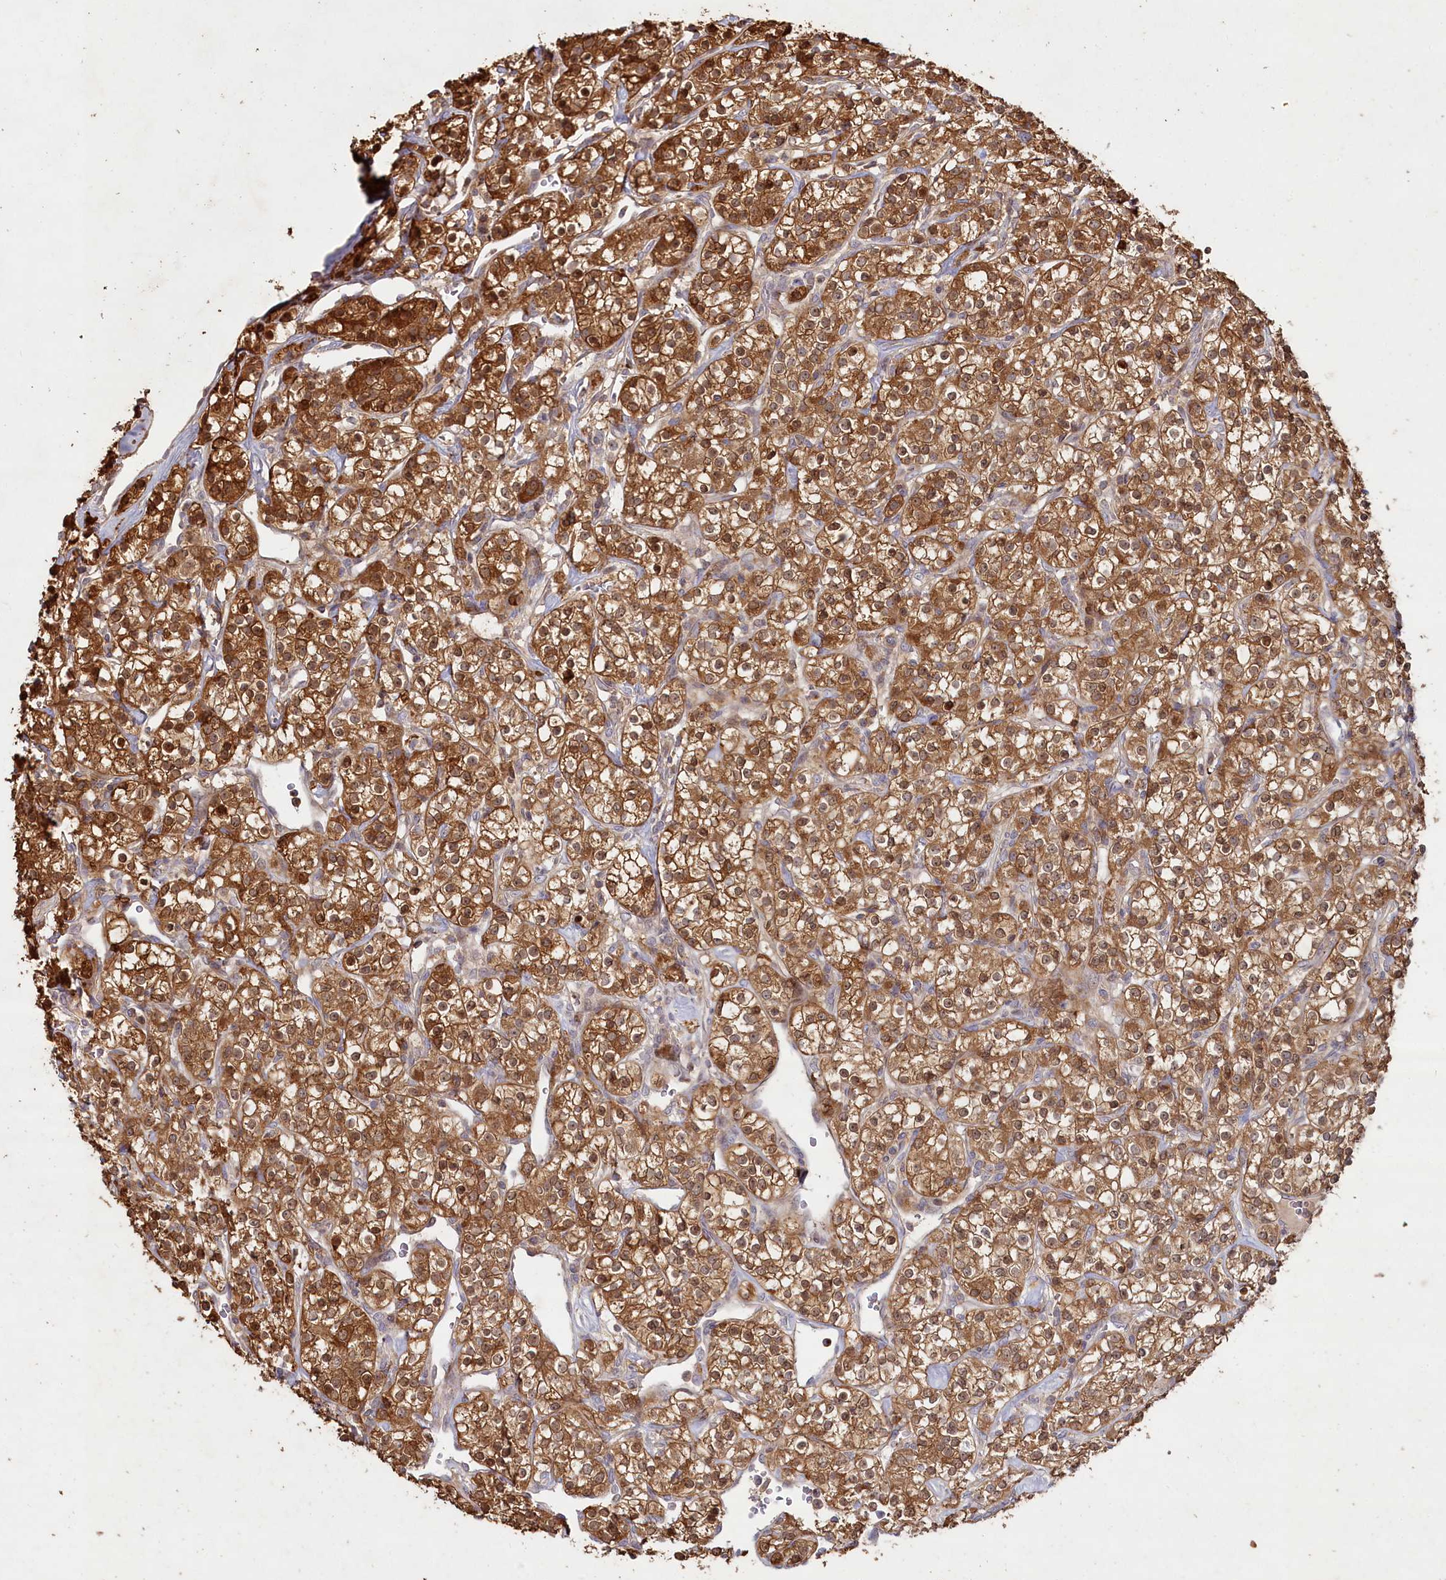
{"staining": {"intensity": "moderate", "quantity": ">75%", "location": "cytoplasmic/membranous,nuclear"}, "tissue": "renal cancer", "cell_type": "Tumor cells", "image_type": "cancer", "snomed": [{"axis": "morphology", "description": "Adenocarcinoma, NOS"}, {"axis": "topography", "description": "Kidney"}], "caption": "Tumor cells demonstrate moderate cytoplasmic/membranous and nuclear staining in about >75% of cells in adenocarcinoma (renal).", "gene": "HAL", "patient": {"sex": "male", "age": 77}}